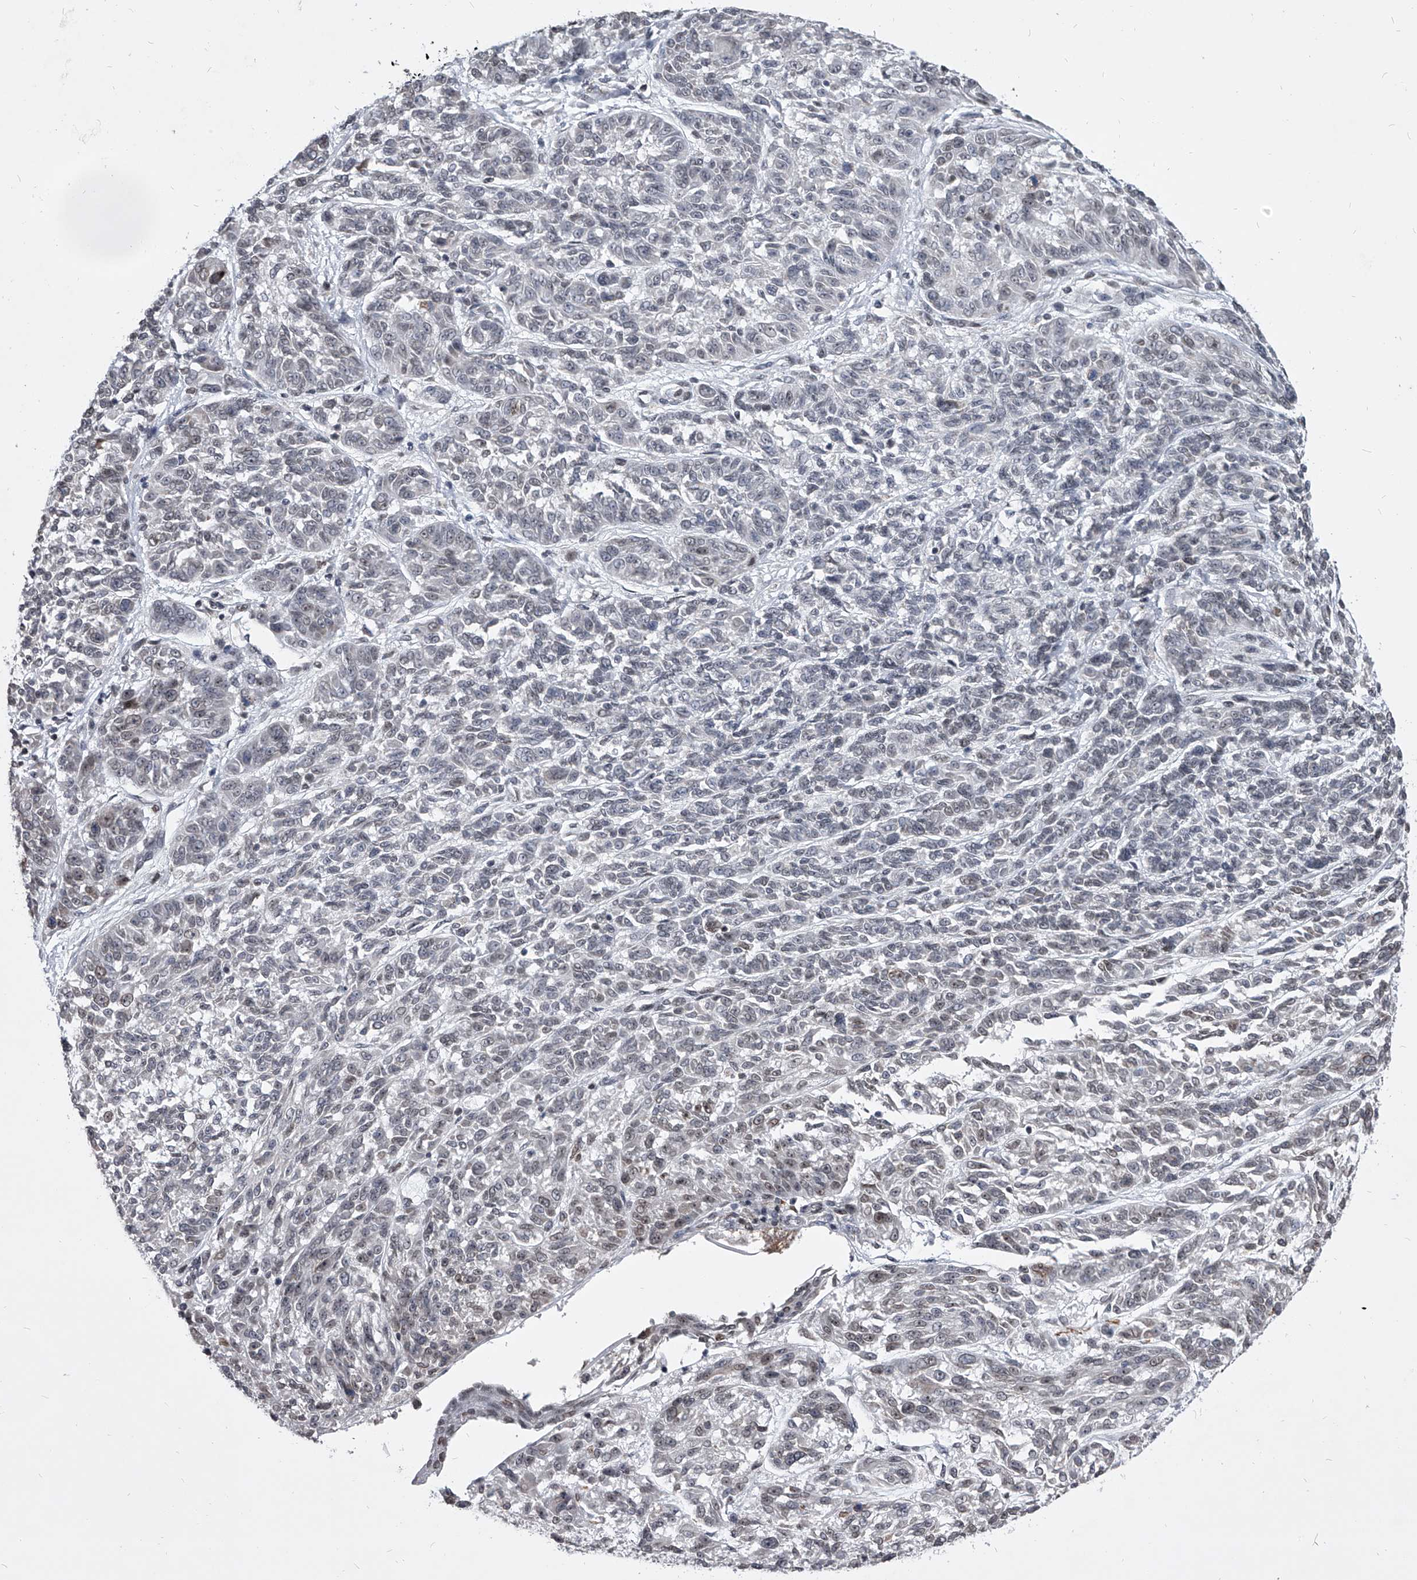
{"staining": {"intensity": "negative", "quantity": "none", "location": "none"}, "tissue": "melanoma", "cell_type": "Tumor cells", "image_type": "cancer", "snomed": [{"axis": "morphology", "description": "Malignant melanoma, NOS"}, {"axis": "topography", "description": "Skin"}], "caption": "A high-resolution micrograph shows IHC staining of malignant melanoma, which reveals no significant positivity in tumor cells.", "gene": "PPIL4", "patient": {"sex": "male", "age": 53}}